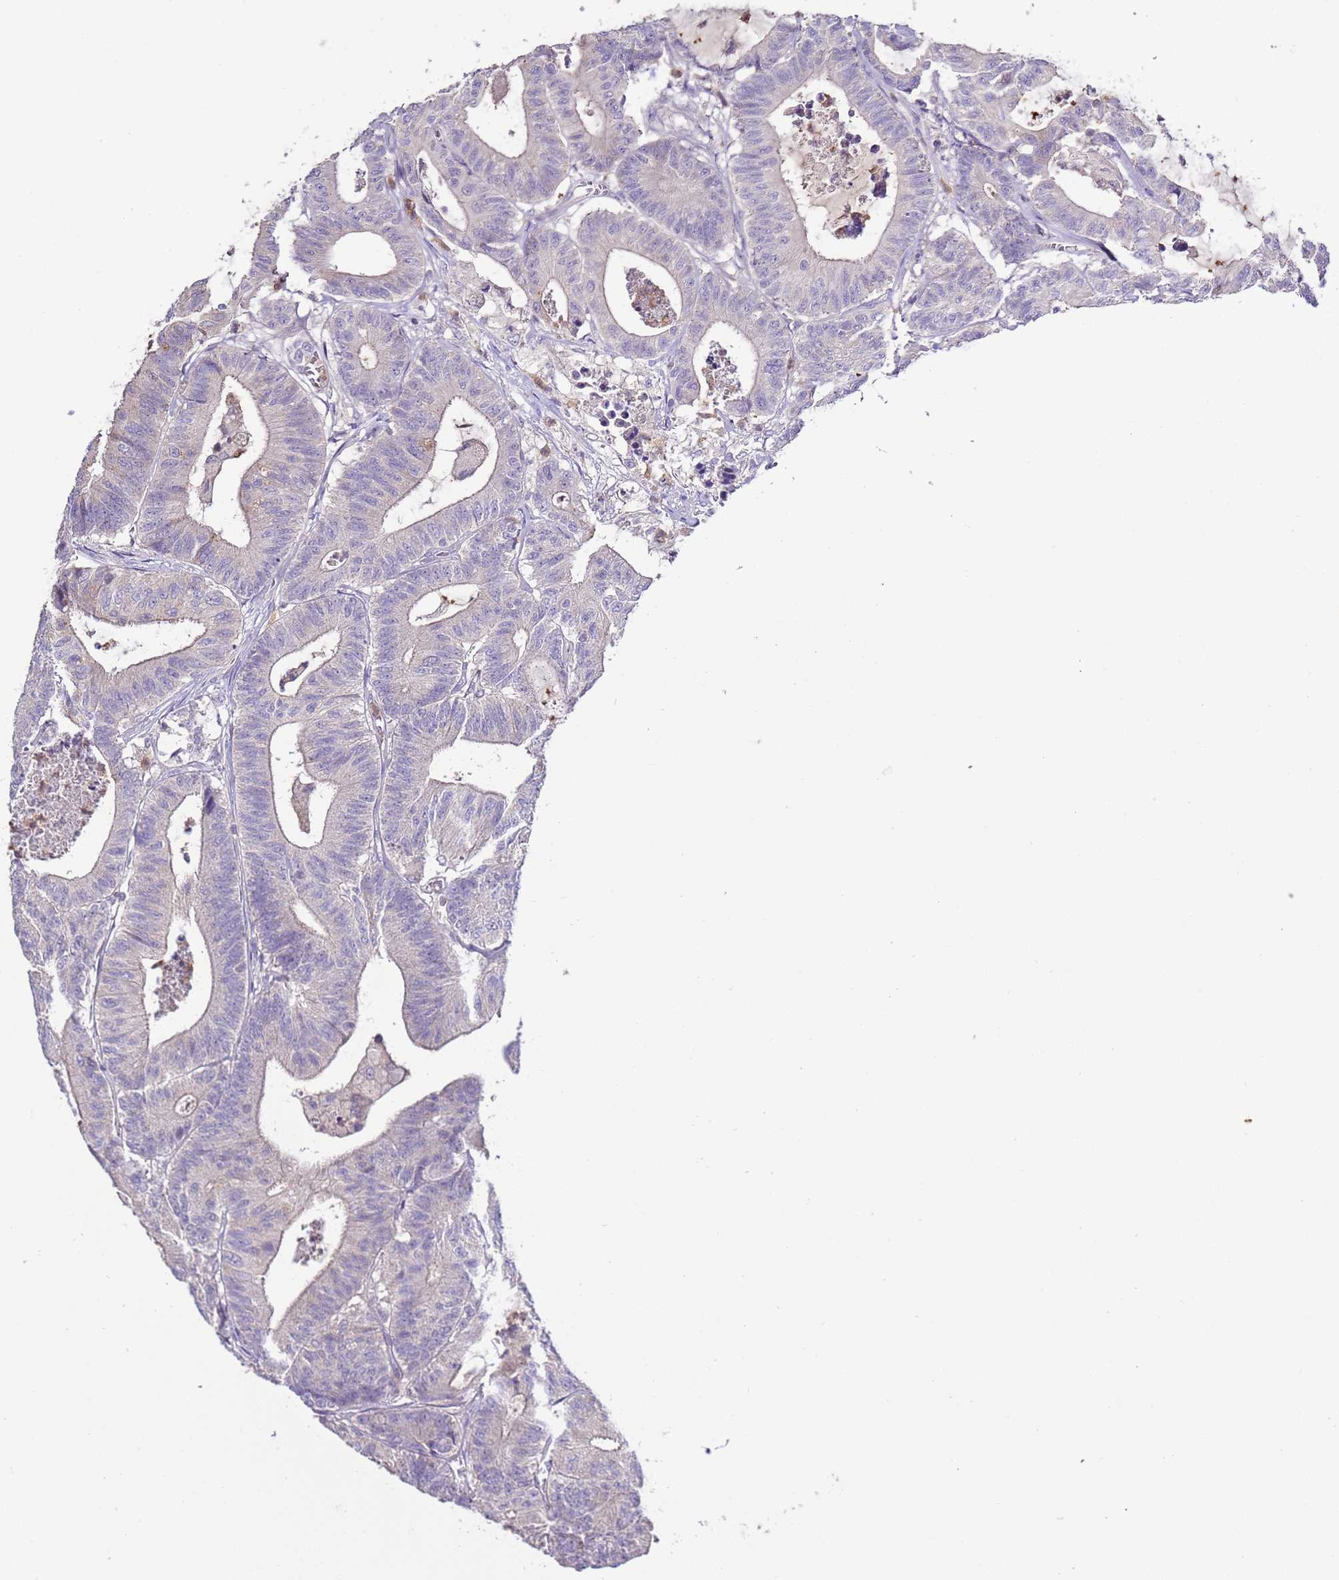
{"staining": {"intensity": "weak", "quantity": "<25%", "location": "cytoplasmic/membranous"}, "tissue": "colorectal cancer", "cell_type": "Tumor cells", "image_type": "cancer", "snomed": [{"axis": "morphology", "description": "Adenocarcinoma, NOS"}, {"axis": "topography", "description": "Colon"}], "caption": "The micrograph shows no significant staining in tumor cells of adenocarcinoma (colorectal).", "gene": "IL2RG", "patient": {"sex": "female", "age": 84}}